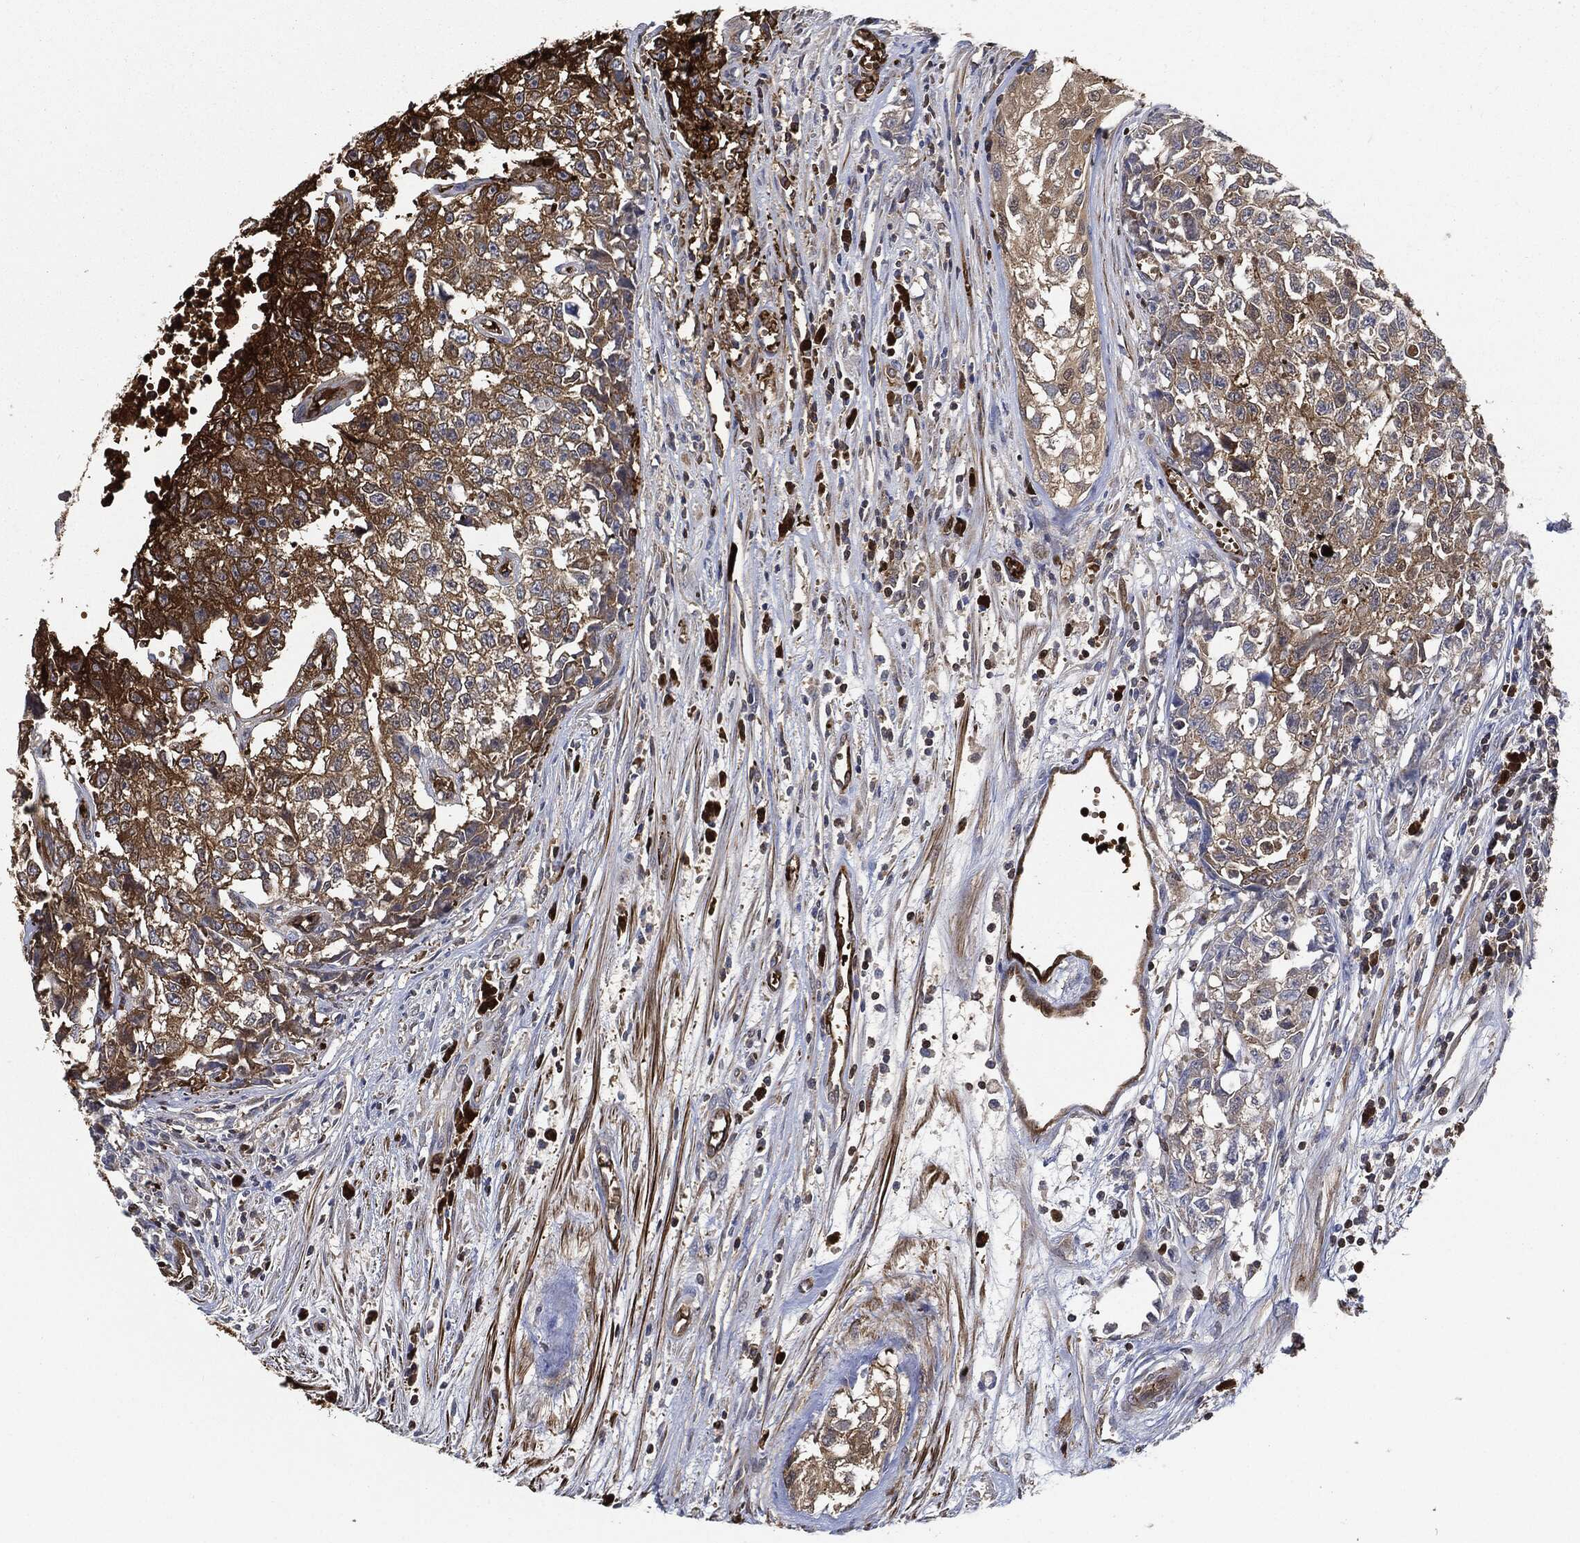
{"staining": {"intensity": "strong", "quantity": "<25%", "location": "cytoplasmic/membranous"}, "tissue": "testis cancer", "cell_type": "Tumor cells", "image_type": "cancer", "snomed": [{"axis": "morphology", "description": "Seminoma, NOS"}, {"axis": "morphology", "description": "Carcinoma, Embryonal, NOS"}, {"axis": "topography", "description": "Testis"}], "caption": "Testis cancer (seminoma) was stained to show a protein in brown. There is medium levels of strong cytoplasmic/membranous positivity in about <25% of tumor cells.", "gene": "PRDX2", "patient": {"sex": "male", "age": 22}}